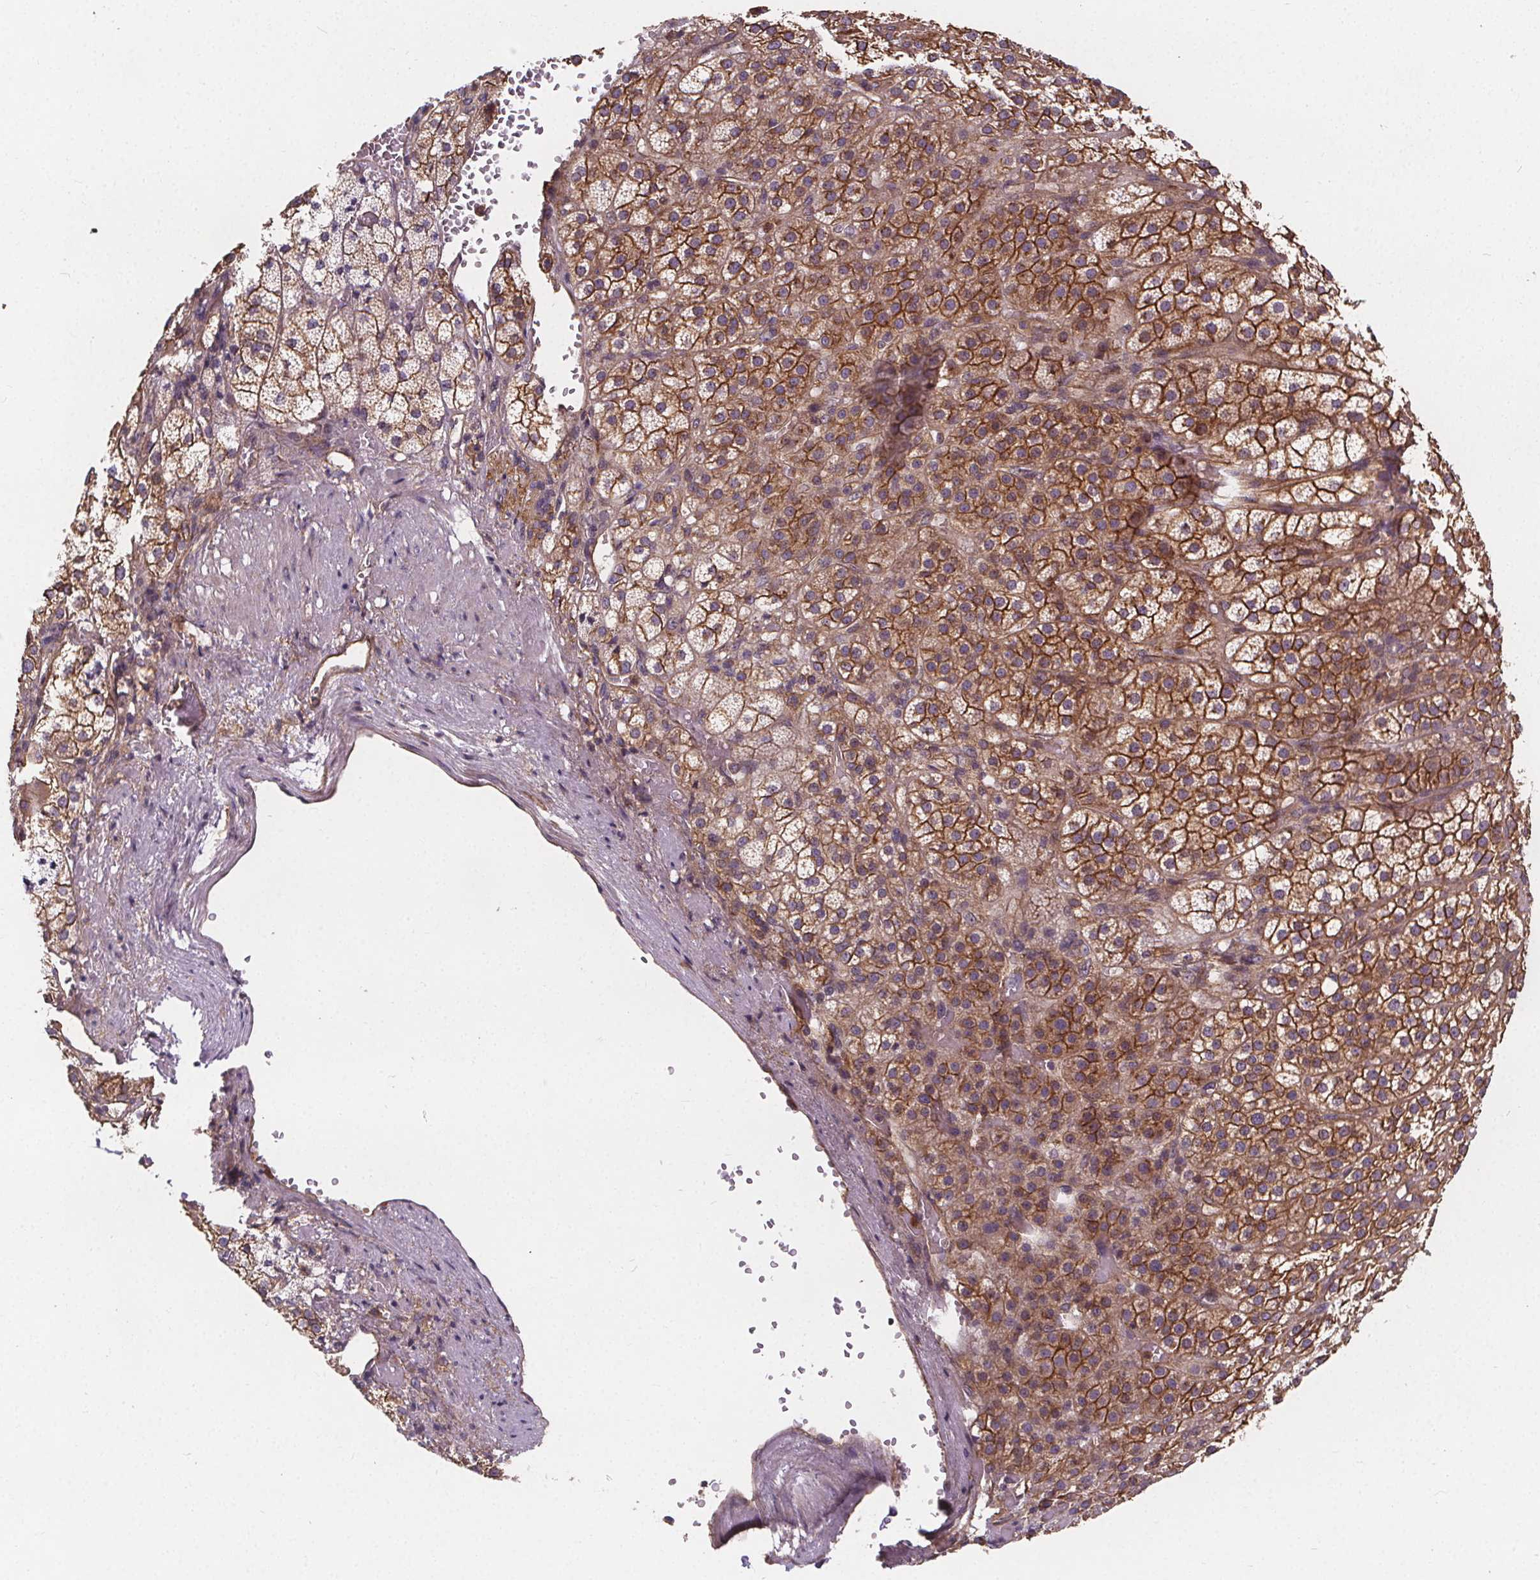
{"staining": {"intensity": "strong", "quantity": ">75%", "location": "cytoplasmic/membranous"}, "tissue": "adrenal gland", "cell_type": "Glandular cells", "image_type": "normal", "snomed": [{"axis": "morphology", "description": "Normal tissue, NOS"}, {"axis": "topography", "description": "Adrenal gland"}], "caption": "The image reveals staining of unremarkable adrenal gland, revealing strong cytoplasmic/membranous protein staining (brown color) within glandular cells.", "gene": "CLINT1", "patient": {"sex": "female", "age": 60}}